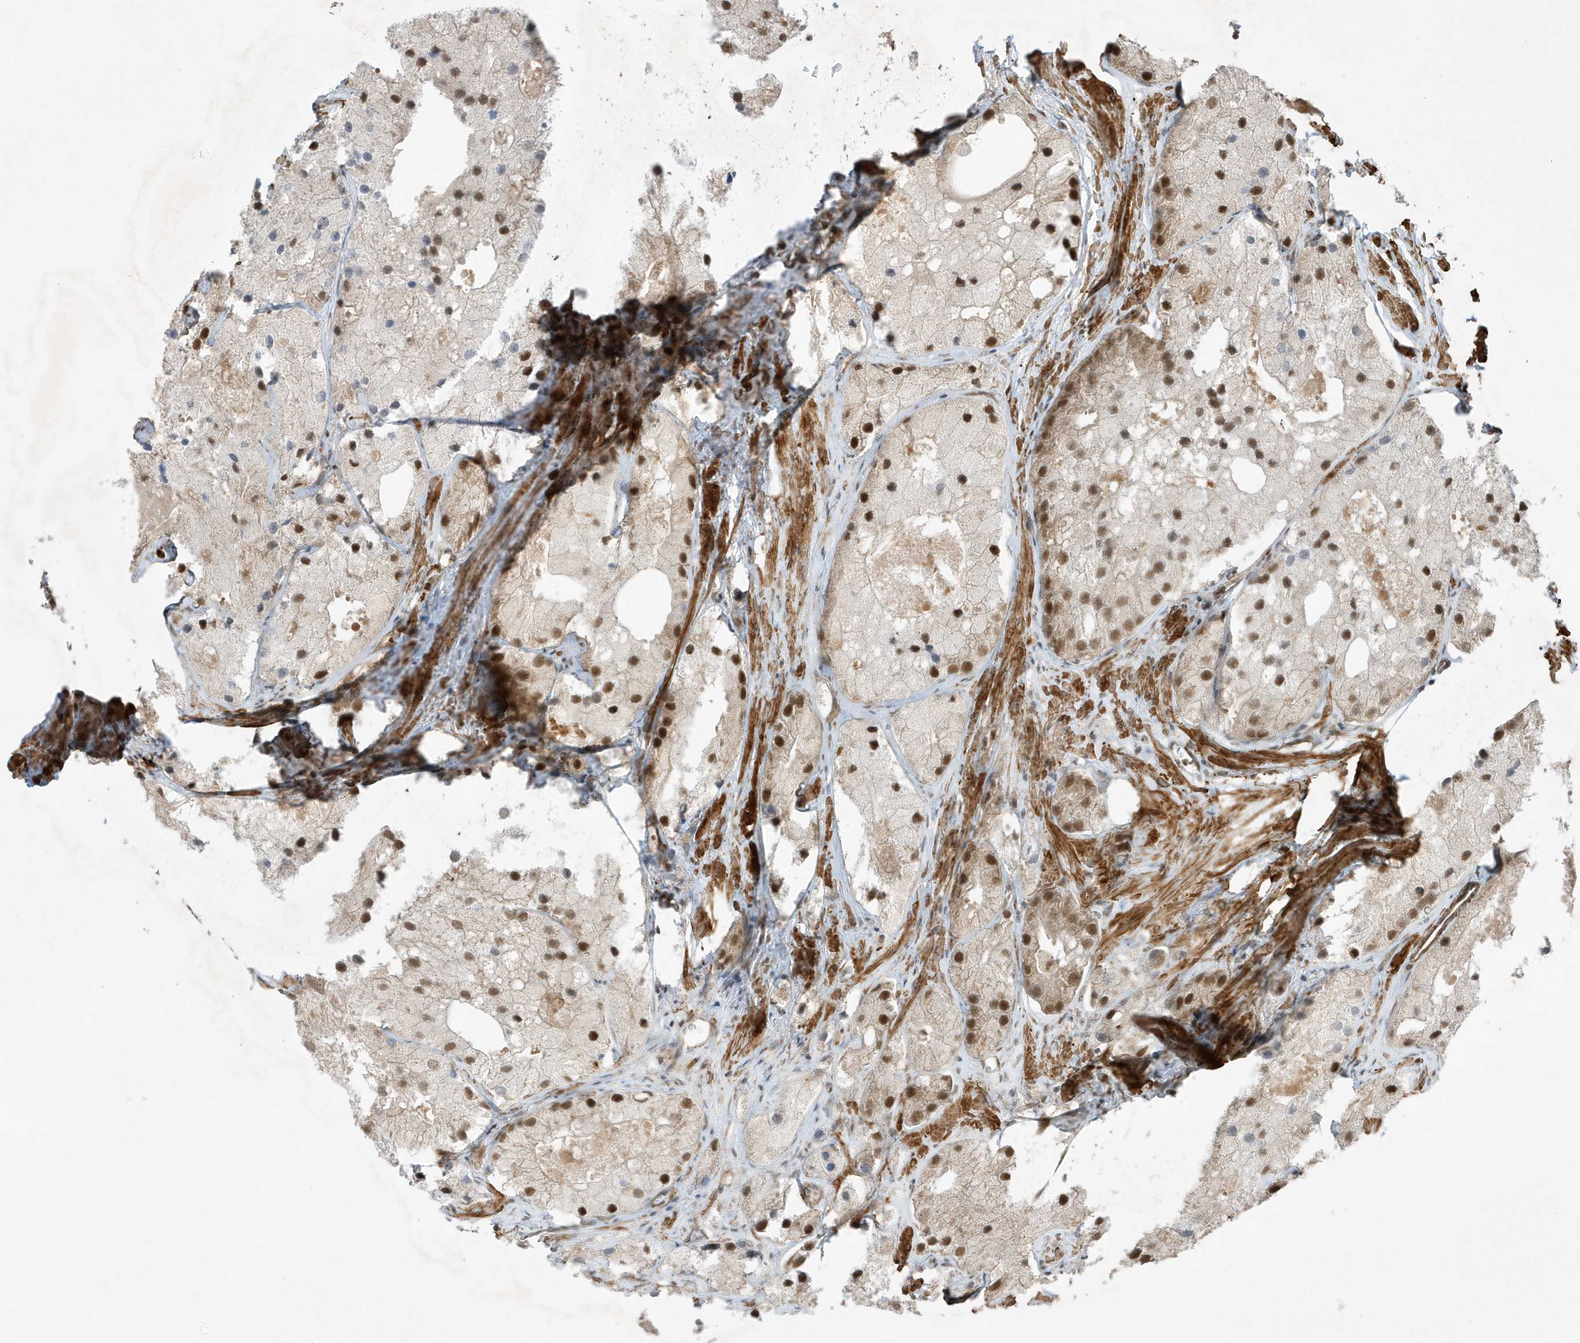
{"staining": {"intensity": "moderate", "quantity": ">75%", "location": "nuclear"}, "tissue": "prostate cancer", "cell_type": "Tumor cells", "image_type": "cancer", "snomed": [{"axis": "morphology", "description": "Adenocarcinoma, Low grade"}, {"axis": "topography", "description": "Prostate"}], "caption": "Protein analysis of prostate cancer tissue reveals moderate nuclear positivity in approximately >75% of tumor cells.", "gene": "MAST3", "patient": {"sex": "male", "age": 69}}